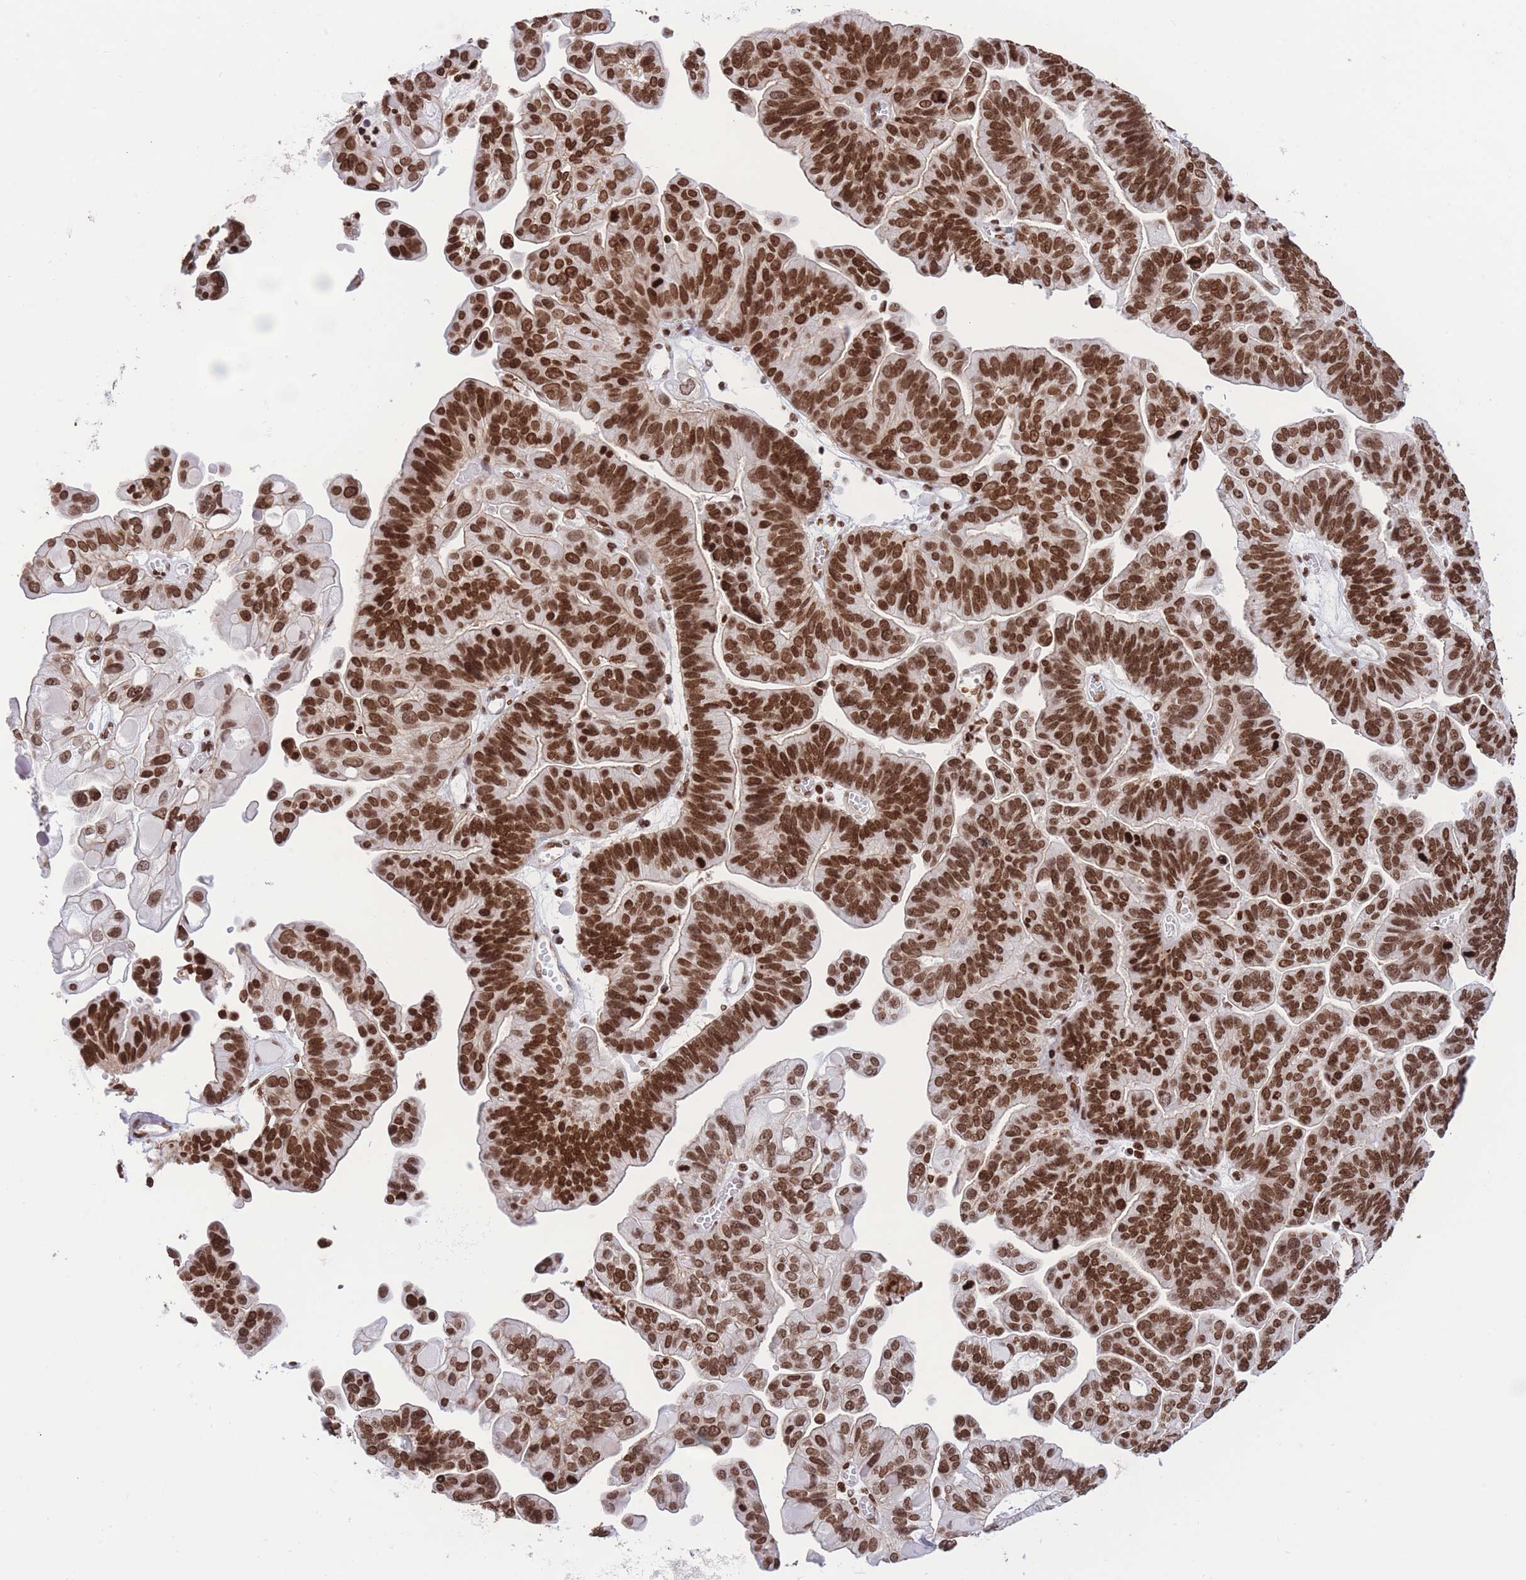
{"staining": {"intensity": "strong", "quantity": ">75%", "location": "nuclear"}, "tissue": "ovarian cancer", "cell_type": "Tumor cells", "image_type": "cancer", "snomed": [{"axis": "morphology", "description": "Cystadenocarcinoma, serous, NOS"}, {"axis": "topography", "description": "Ovary"}], "caption": "The histopathology image shows immunohistochemical staining of serous cystadenocarcinoma (ovarian). There is strong nuclear staining is appreciated in approximately >75% of tumor cells. The staining was performed using DAB (3,3'-diaminobenzidine), with brown indicating positive protein expression. Nuclei are stained blue with hematoxylin.", "gene": "H2BC11", "patient": {"sex": "female", "age": 56}}